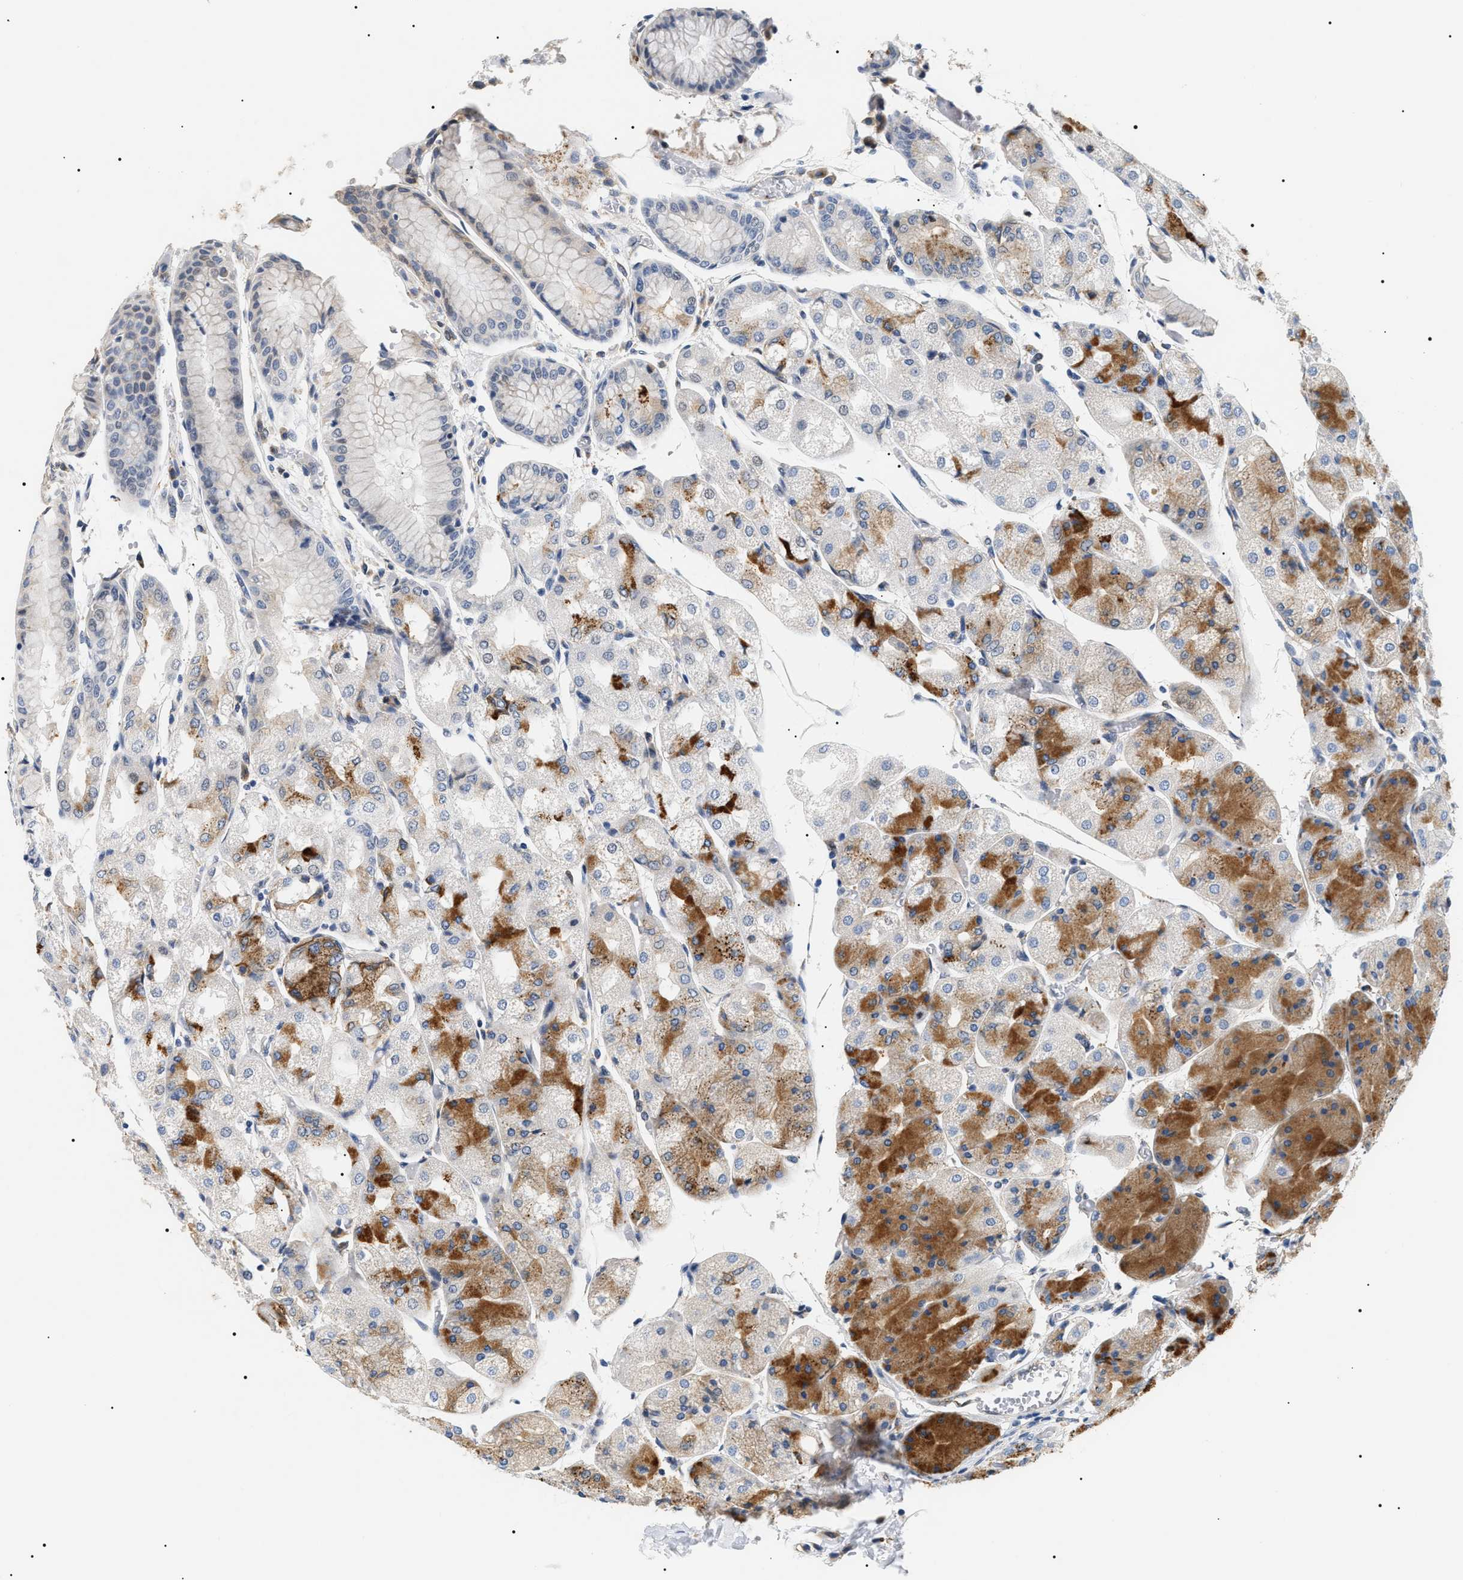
{"staining": {"intensity": "moderate", "quantity": "<25%", "location": "cytoplasmic/membranous"}, "tissue": "stomach", "cell_type": "Glandular cells", "image_type": "normal", "snomed": [{"axis": "morphology", "description": "Normal tissue, NOS"}, {"axis": "topography", "description": "Stomach, upper"}], "caption": "About <25% of glandular cells in unremarkable human stomach demonstrate moderate cytoplasmic/membranous protein expression as visualized by brown immunohistochemical staining.", "gene": "HSD17B11", "patient": {"sex": "male", "age": 72}}